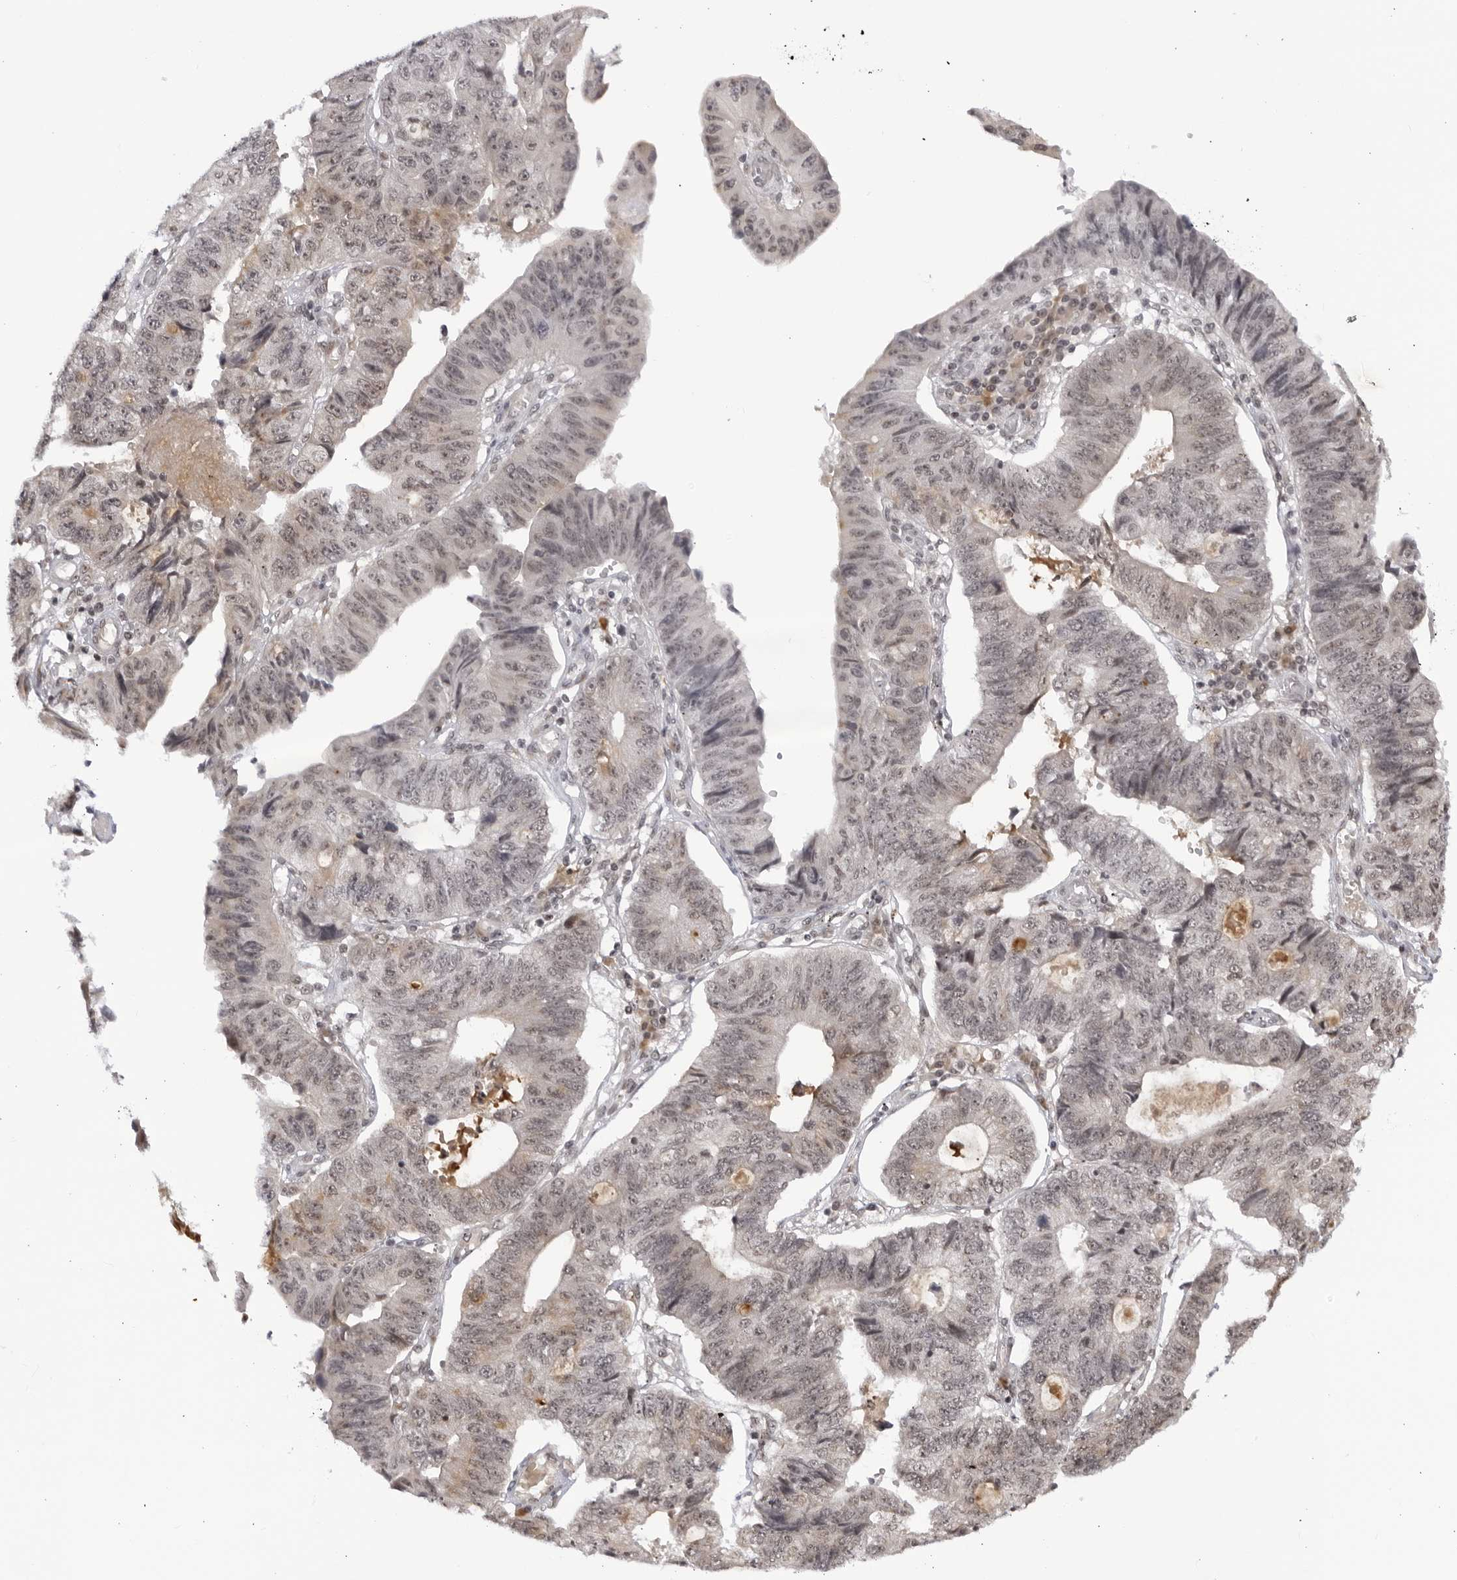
{"staining": {"intensity": "weak", "quantity": "25%-75%", "location": "nuclear"}, "tissue": "stomach cancer", "cell_type": "Tumor cells", "image_type": "cancer", "snomed": [{"axis": "morphology", "description": "Adenocarcinoma, NOS"}, {"axis": "topography", "description": "Stomach"}], "caption": "IHC of human adenocarcinoma (stomach) shows low levels of weak nuclear positivity in approximately 25%-75% of tumor cells.", "gene": "RASGEF1C", "patient": {"sex": "male", "age": 59}}